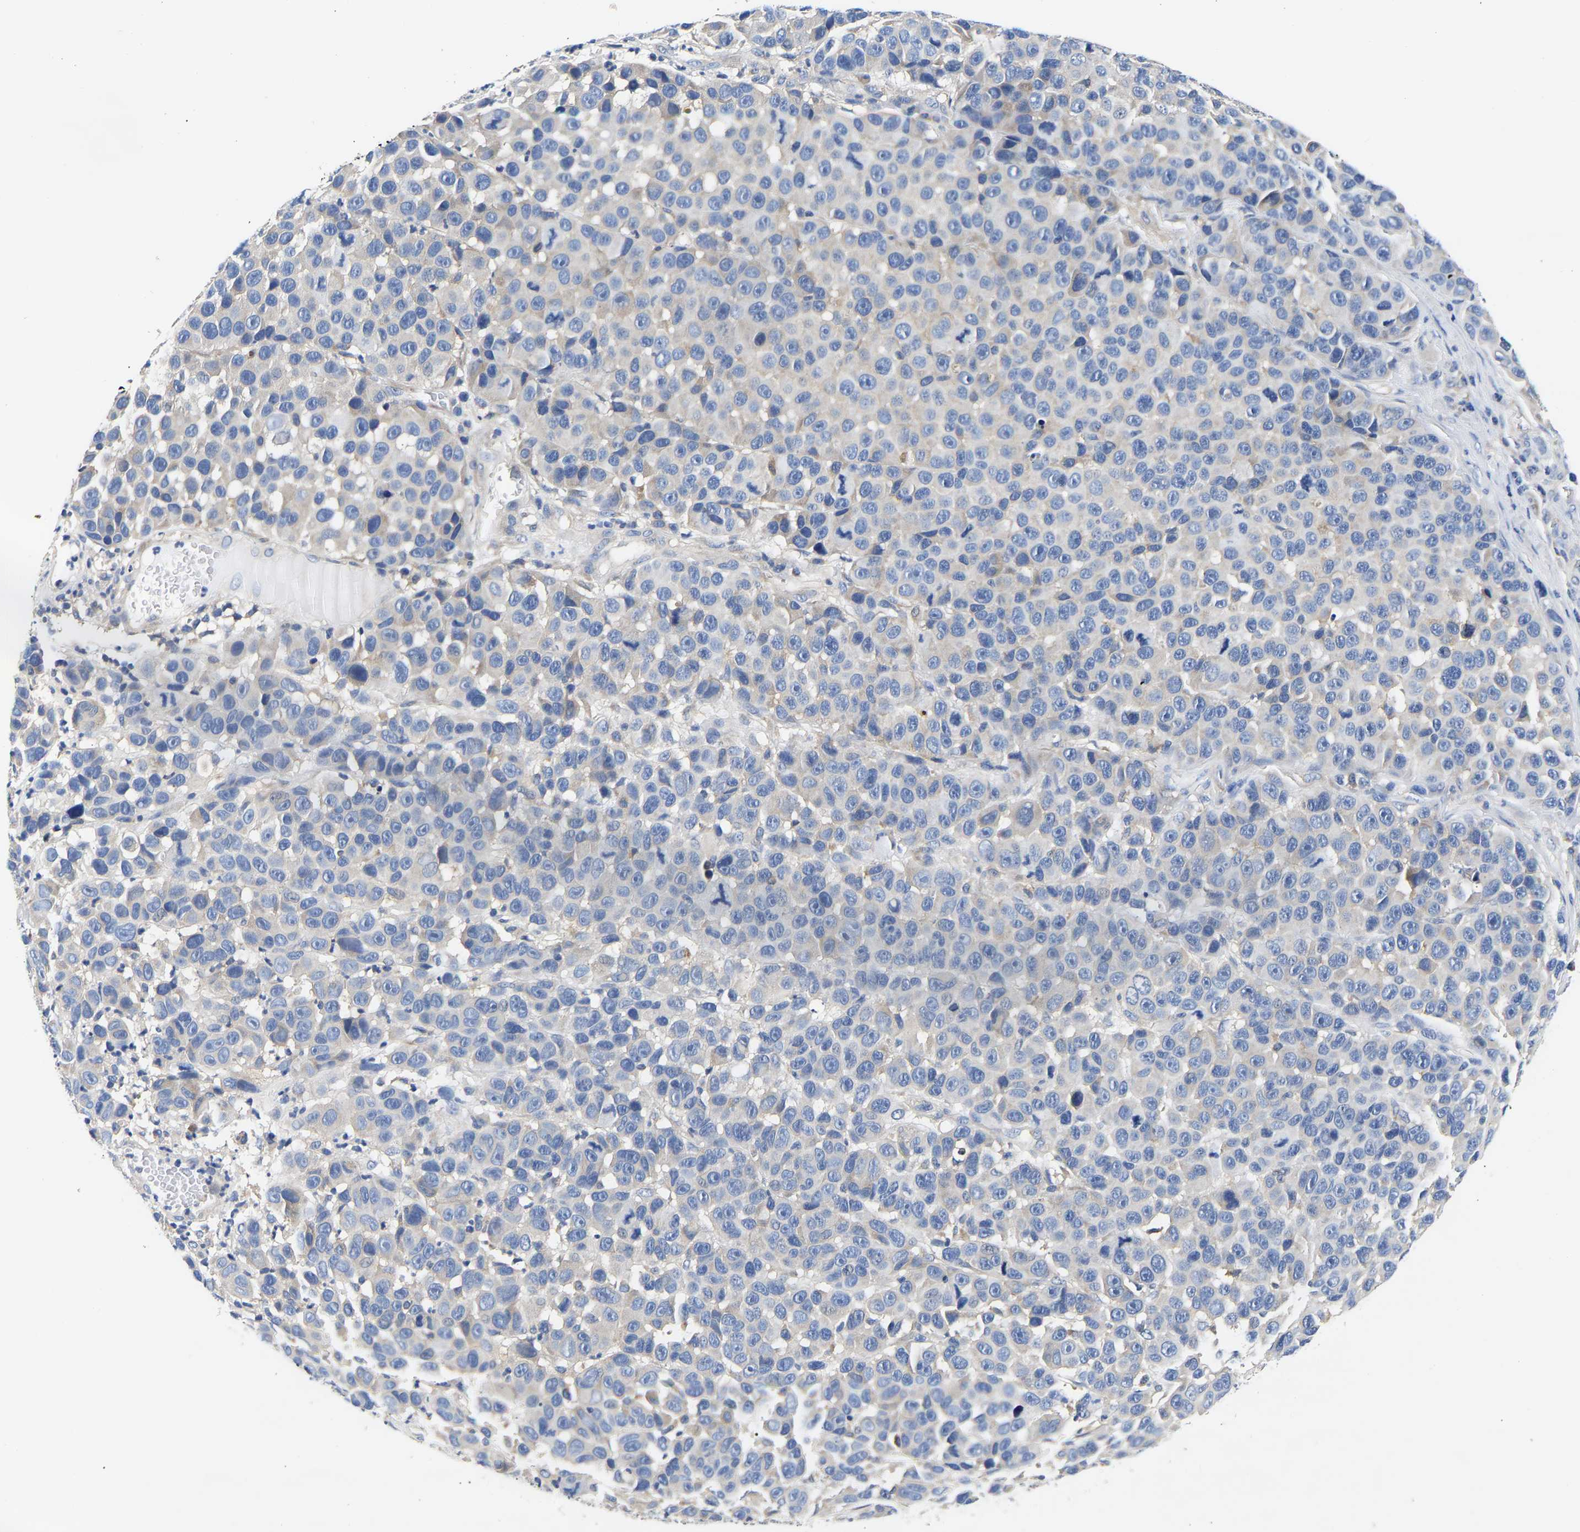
{"staining": {"intensity": "negative", "quantity": "none", "location": "none"}, "tissue": "melanoma", "cell_type": "Tumor cells", "image_type": "cancer", "snomed": [{"axis": "morphology", "description": "Malignant melanoma, NOS"}, {"axis": "topography", "description": "Skin"}], "caption": "Melanoma stained for a protein using immunohistochemistry reveals no staining tumor cells.", "gene": "CCDC6", "patient": {"sex": "male", "age": 53}}